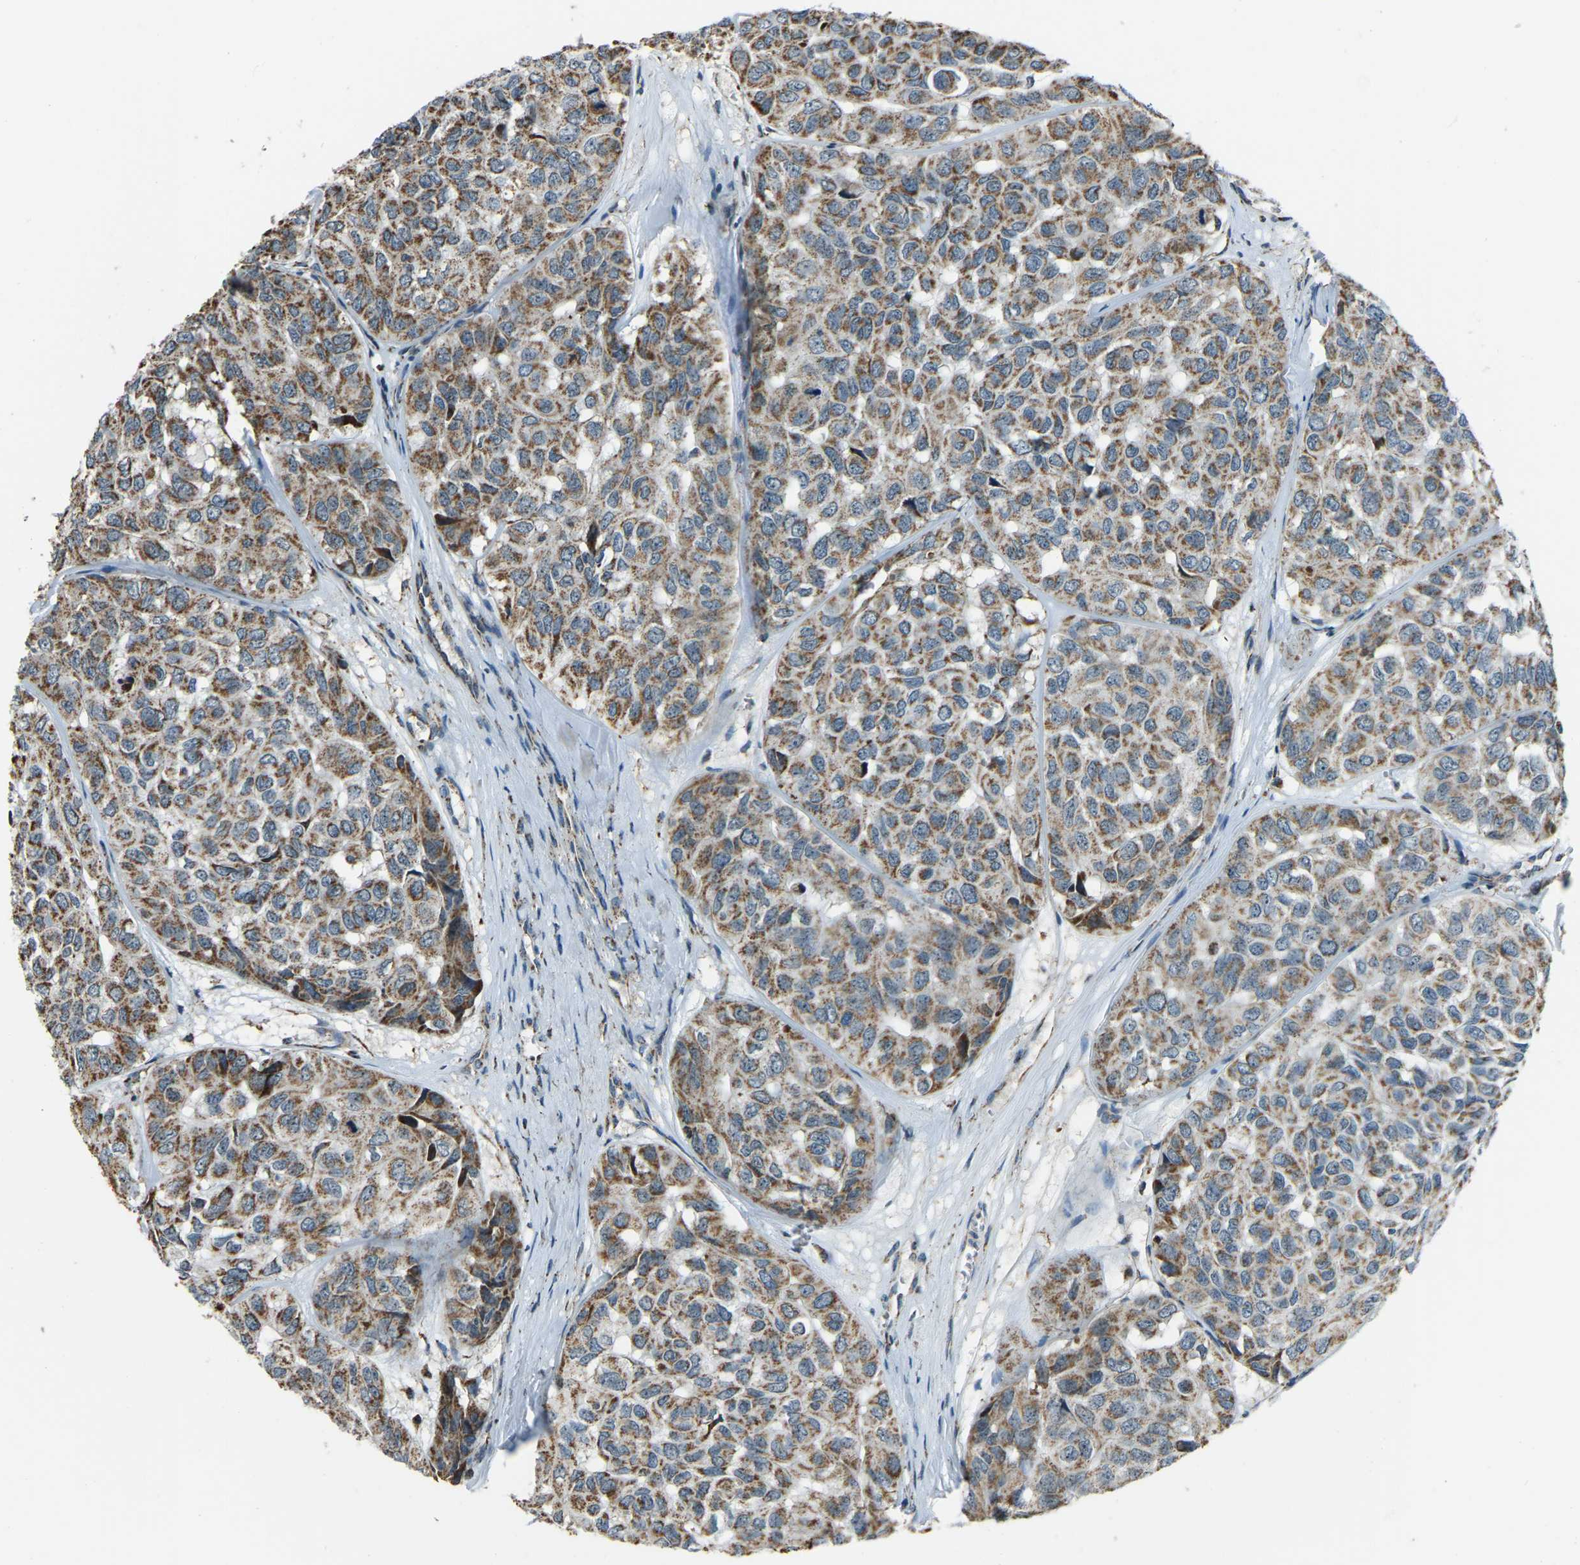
{"staining": {"intensity": "moderate", "quantity": ">75%", "location": "cytoplasmic/membranous"}, "tissue": "head and neck cancer", "cell_type": "Tumor cells", "image_type": "cancer", "snomed": [{"axis": "morphology", "description": "Adenocarcinoma, NOS"}, {"axis": "topography", "description": "Salivary gland, NOS"}, {"axis": "topography", "description": "Head-Neck"}], "caption": "Head and neck cancer (adenocarcinoma) tissue shows moderate cytoplasmic/membranous positivity in approximately >75% of tumor cells, visualized by immunohistochemistry. The staining was performed using DAB (3,3'-diaminobenzidine), with brown indicating positive protein expression. Nuclei are stained blue with hematoxylin.", "gene": "RBM33", "patient": {"sex": "female", "age": 76}}